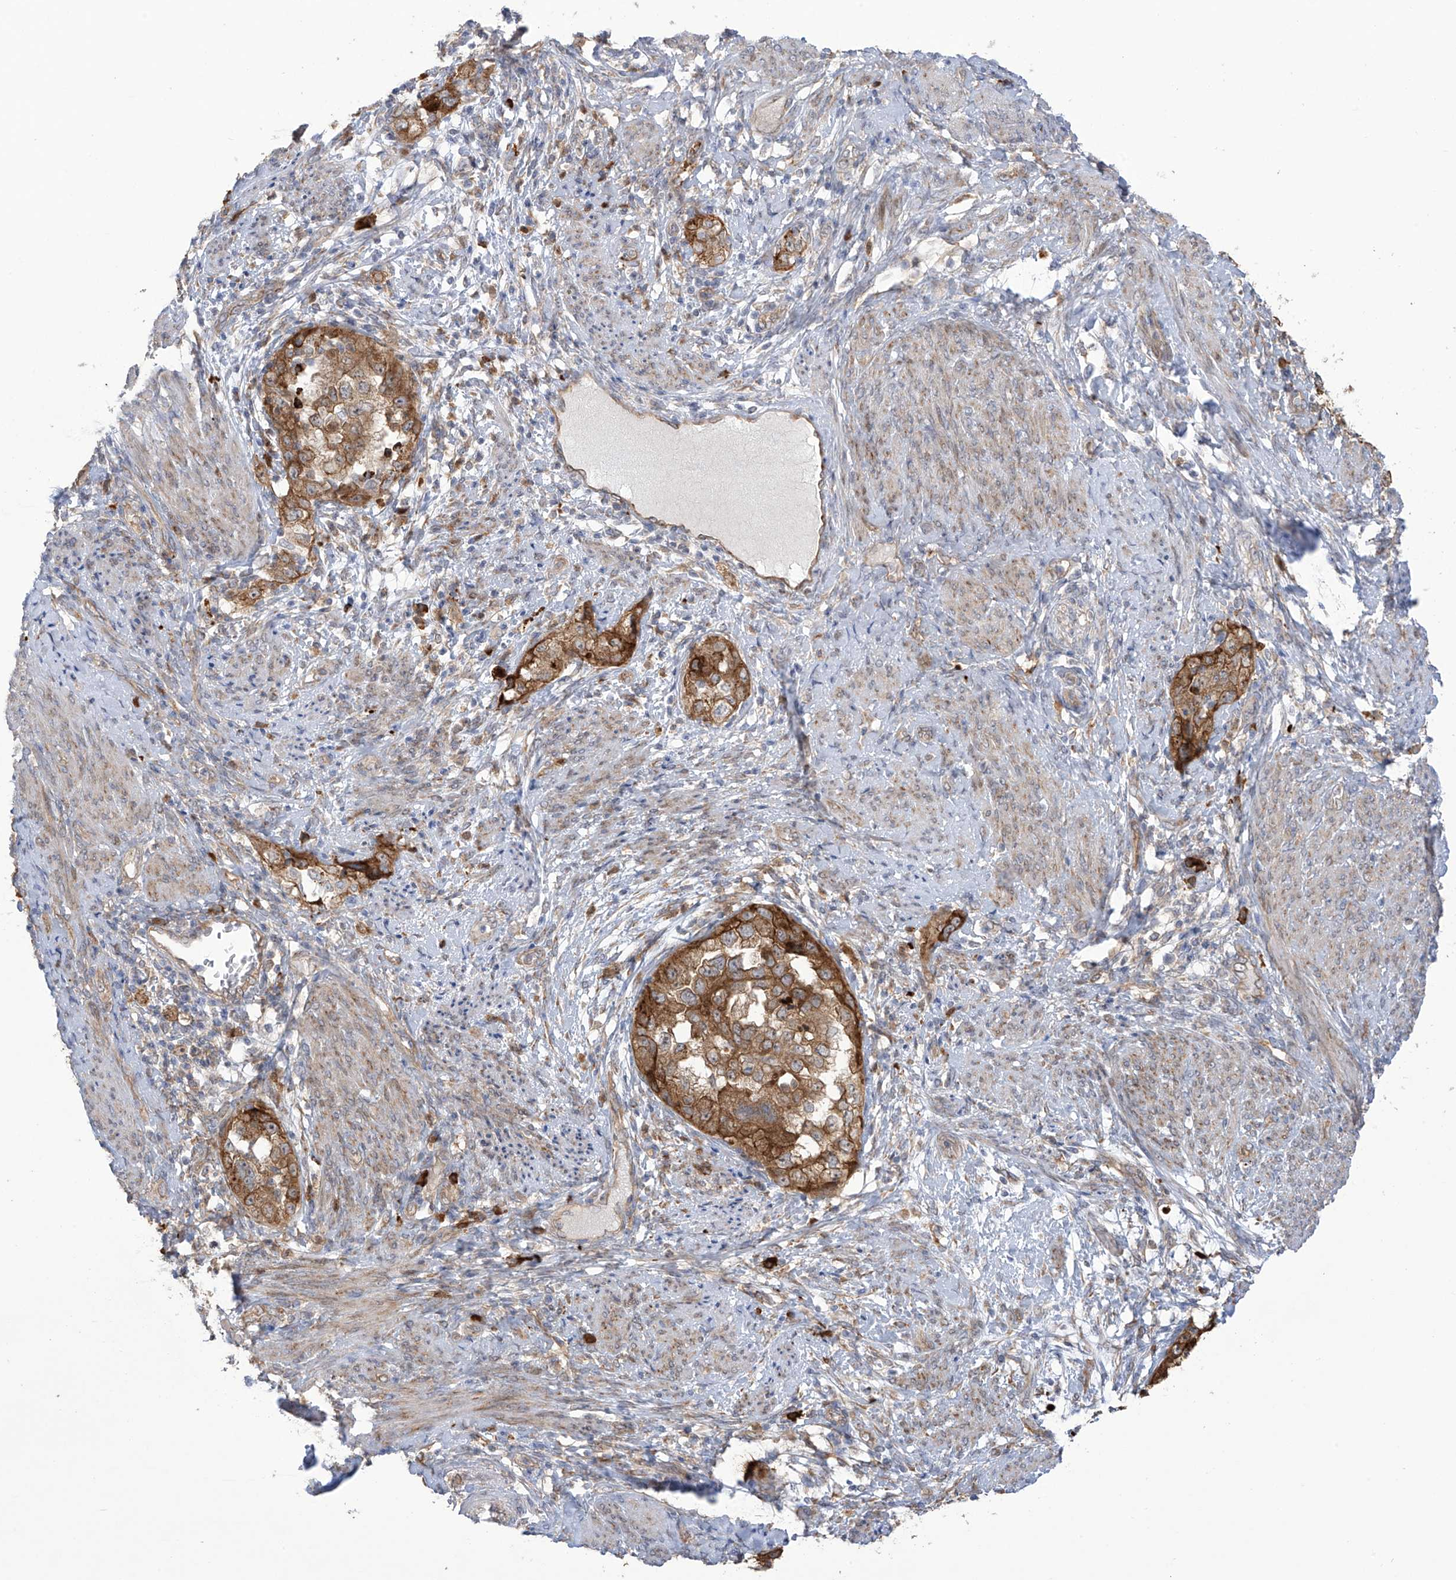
{"staining": {"intensity": "strong", "quantity": "25%-75%", "location": "cytoplasmic/membranous"}, "tissue": "endometrial cancer", "cell_type": "Tumor cells", "image_type": "cancer", "snomed": [{"axis": "morphology", "description": "Adenocarcinoma, NOS"}, {"axis": "topography", "description": "Endometrium"}], "caption": "Strong cytoplasmic/membranous staining for a protein is appreciated in about 25%-75% of tumor cells of endometrial cancer using immunohistochemistry.", "gene": "KIAA1522", "patient": {"sex": "female", "age": 85}}